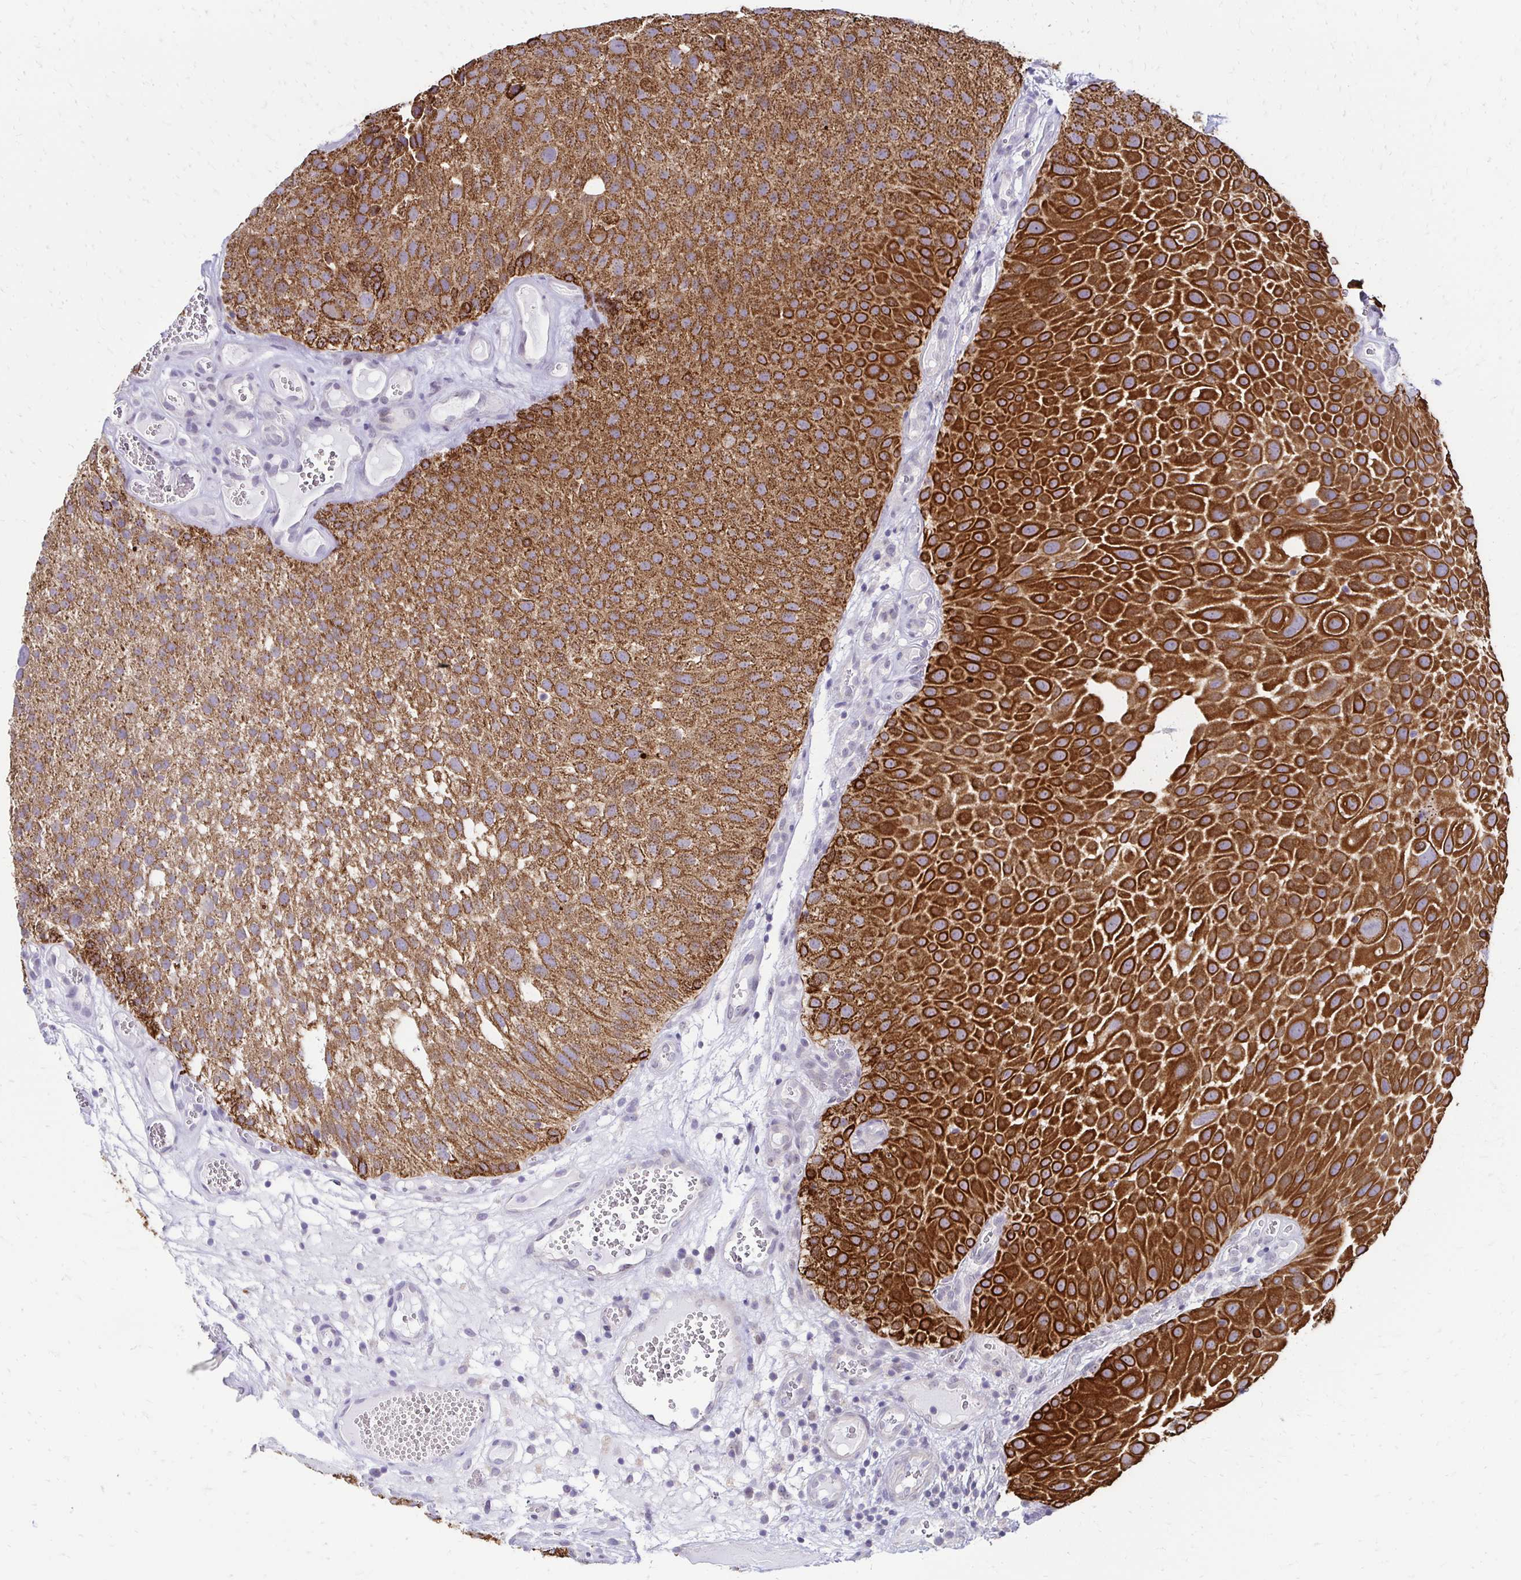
{"staining": {"intensity": "strong", "quantity": ">75%", "location": "cytoplasmic/membranous"}, "tissue": "urothelial cancer", "cell_type": "Tumor cells", "image_type": "cancer", "snomed": [{"axis": "morphology", "description": "Urothelial carcinoma, Low grade"}, {"axis": "topography", "description": "Urinary bladder"}], "caption": "High-magnification brightfield microscopy of urothelial cancer stained with DAB (3,3'-diaminobenzidine) (brown) and counterstained with hematoxylin (blue). tumor cells exhibit strong cytoplasmic/membranous staining is appreciated in about>75% of cells.", "gene": "C1QTNF2", "patient": {"sex": "male", "age": 72}}